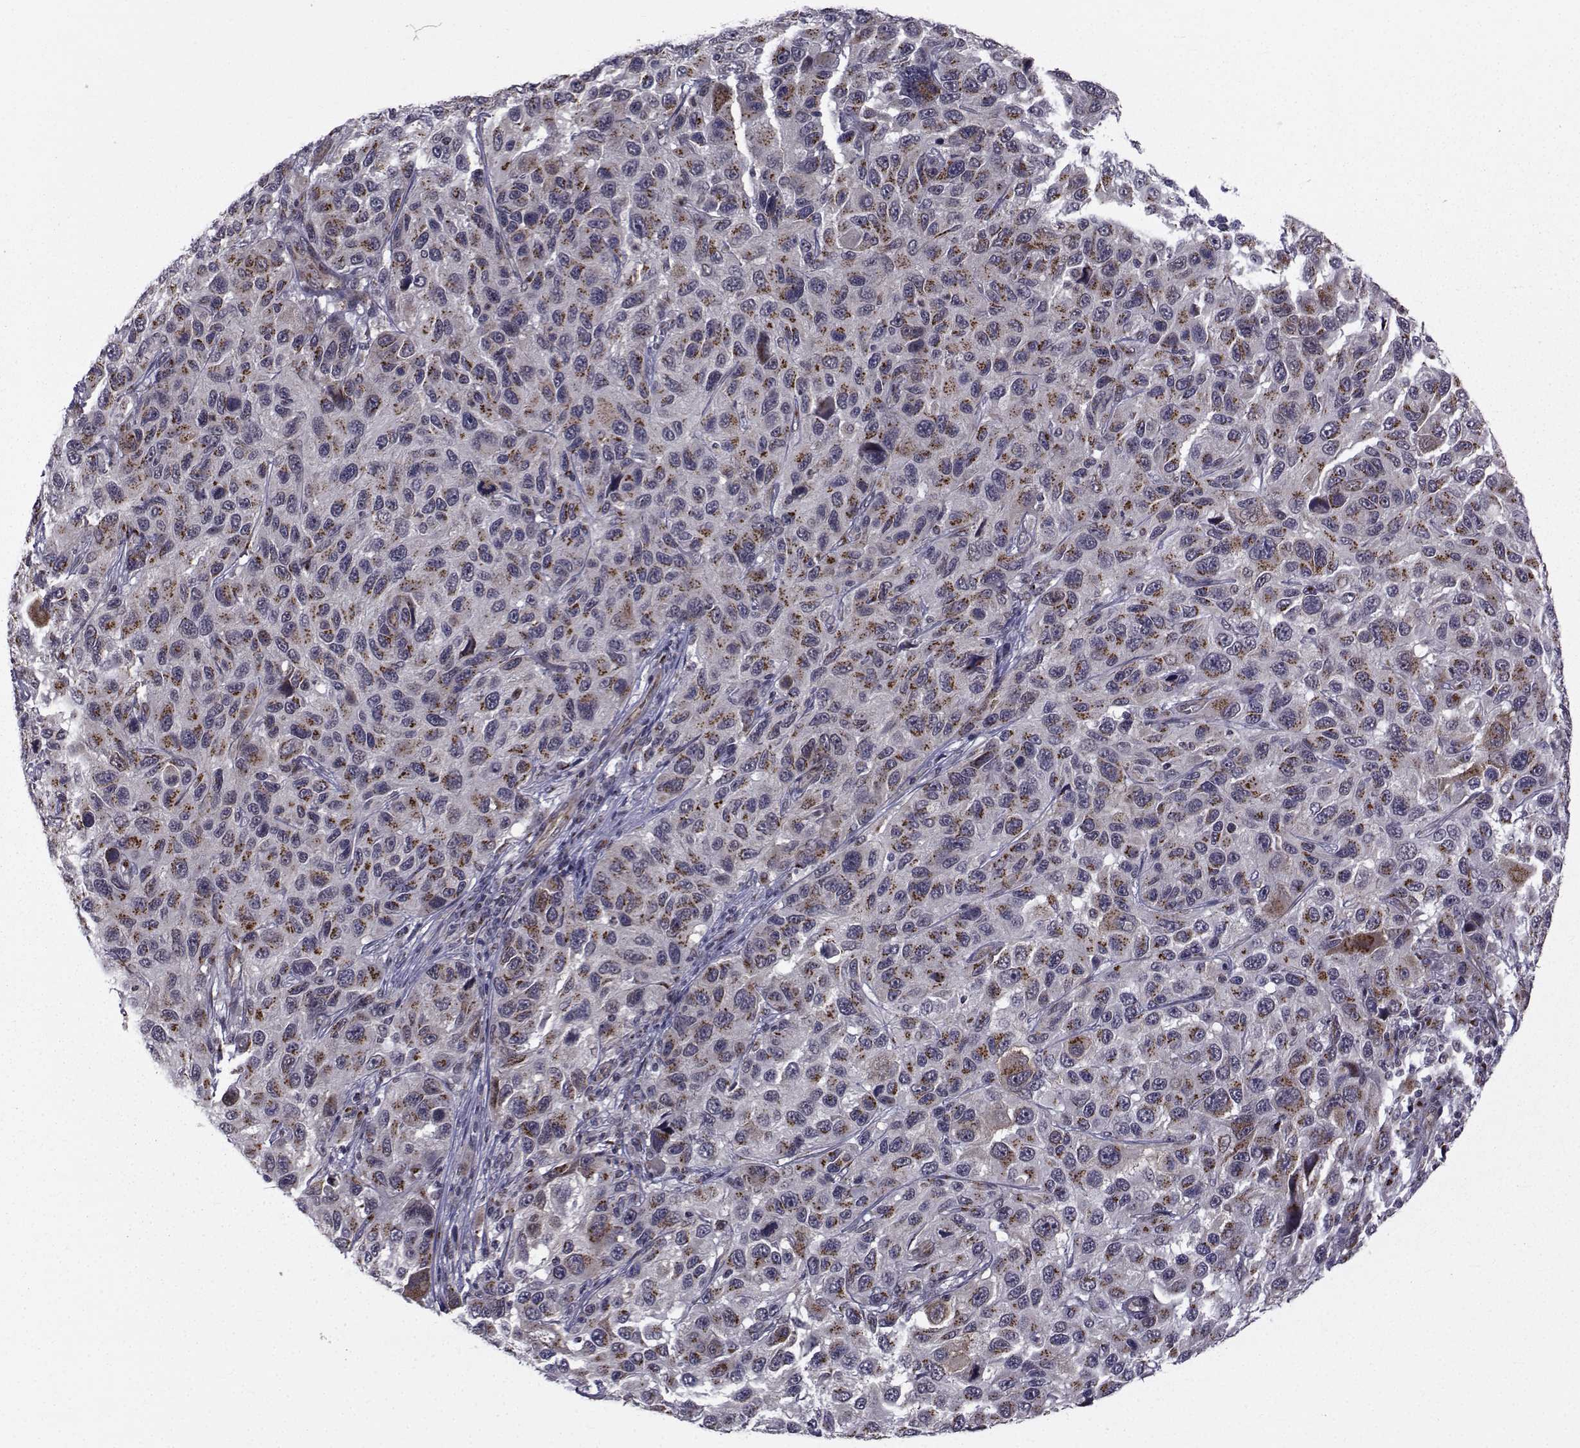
{"staining": {"intensity": "negative", "quantity": "none", "location": "none"}, "tissue": "melanoma", "cell_type": "Tumor cells", "image_type": "cancer", "snomed": [{"axis": "morphology", "description": "Malignant melanoma, NOS"}, {"axis": "topography", "description": "Skin"}], "caption": "Tumor cells show no significant protein expression in malignant melanoma.", "gene": "ATP6V1C2", "patient": {"sex": "male", "age": 53}}